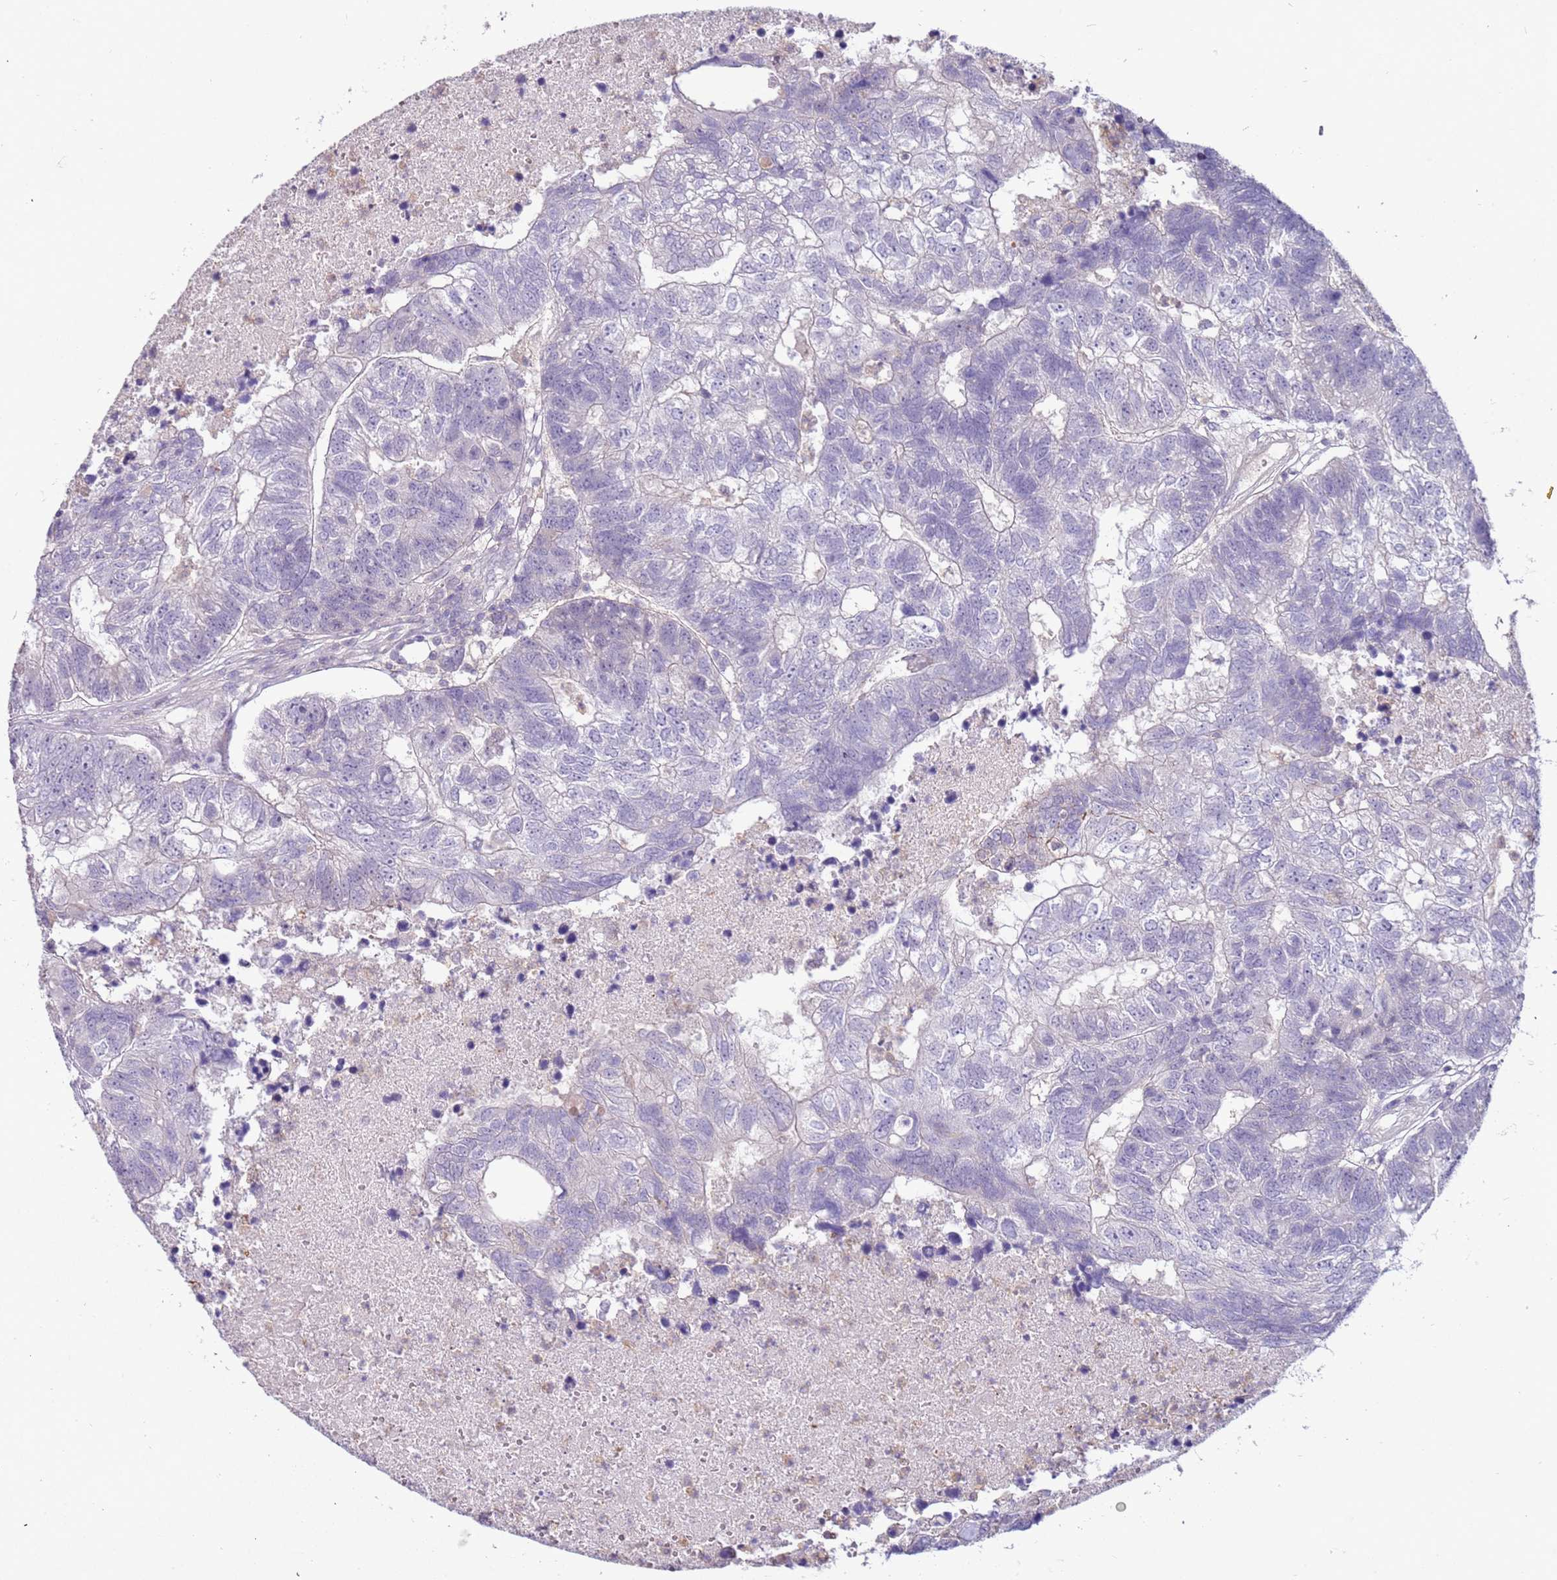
{"staining": {"intensity": "negative", "quantity": "none", "location": "none"}, "tissue": "colorectal cancer", "cell_type": "Tumor cells", "image_type": "cancer", "snomed": [{"axis": "morphology", "description": "Adenocarcinoma, NOS"}, {"axis": "topography", "description": "Colon"}], "caption": "Adenocarcinoma (colorectal) was stained to show a protein in brown. There is no significant staining in tumor cells.", "gene": "ARHGAP5", "patient": {"sex": "female", "age": 48}}